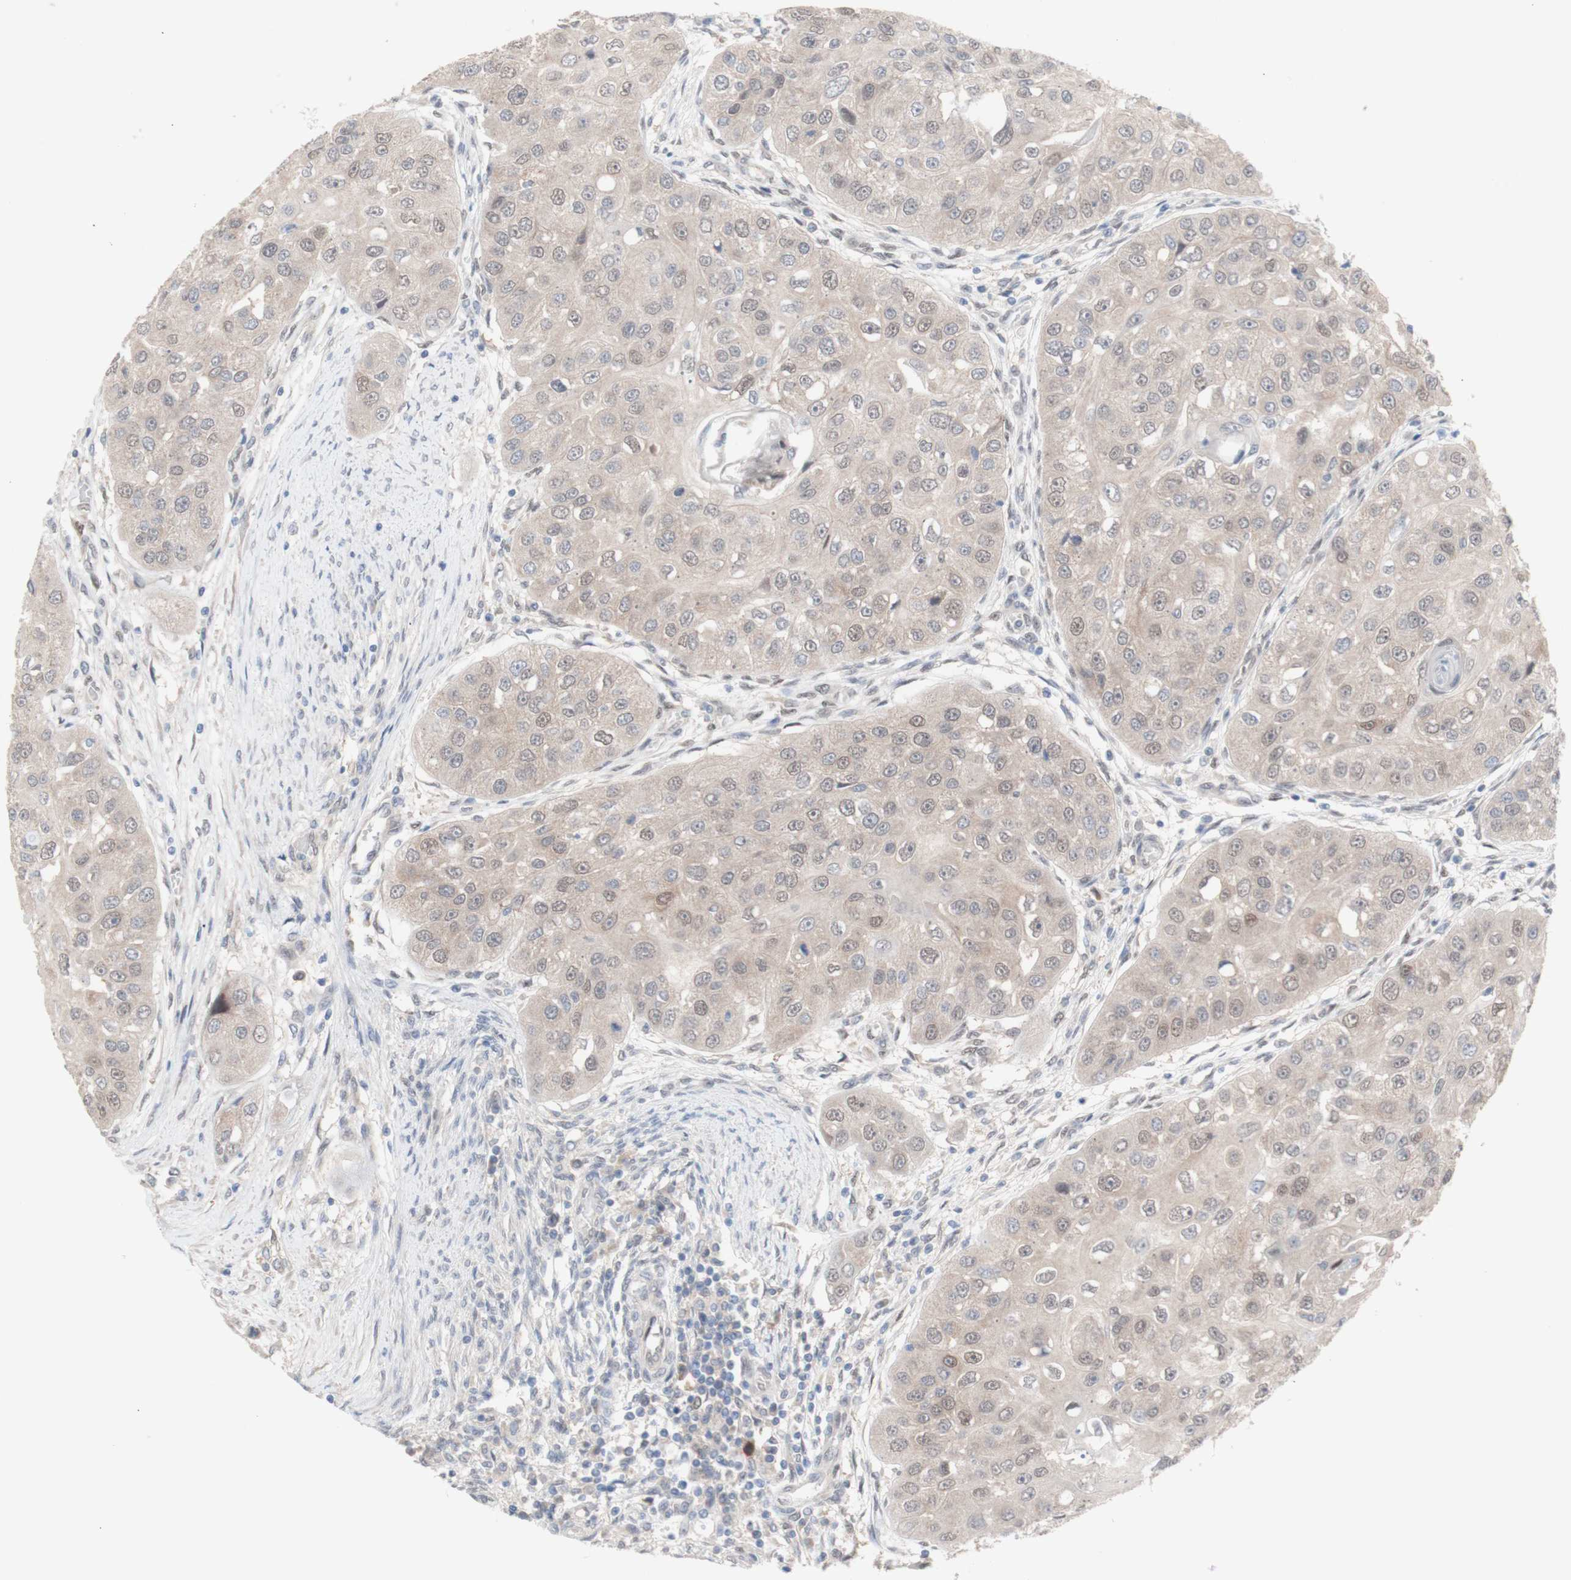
{"staining": {"intensity": "weak", "quantity": "<25%", "location": "cytoplasmic/membranous,nuclear"}, "tissue": "head and neck cancer", "cell_type": "Tumor cells", "image_type": "cancer", "snomed": [{"axis": "morphology", "description": "Normal tissue, NOS"}, {"axis": "morphology", "description": "Squamous cell carcinoma, NOS"}, {"axis": "topography", "description": "Skeletal muscle"}, {"axis": "topography", "description": "Head-Neck"}], "caption": "Squamous cell carcinoma (head and neck) was stained to show a protein in brown. There is no significant positivity in tumor cells.", "gene": "PRMT5", "patient": {"sex": "male", "age": 51}}